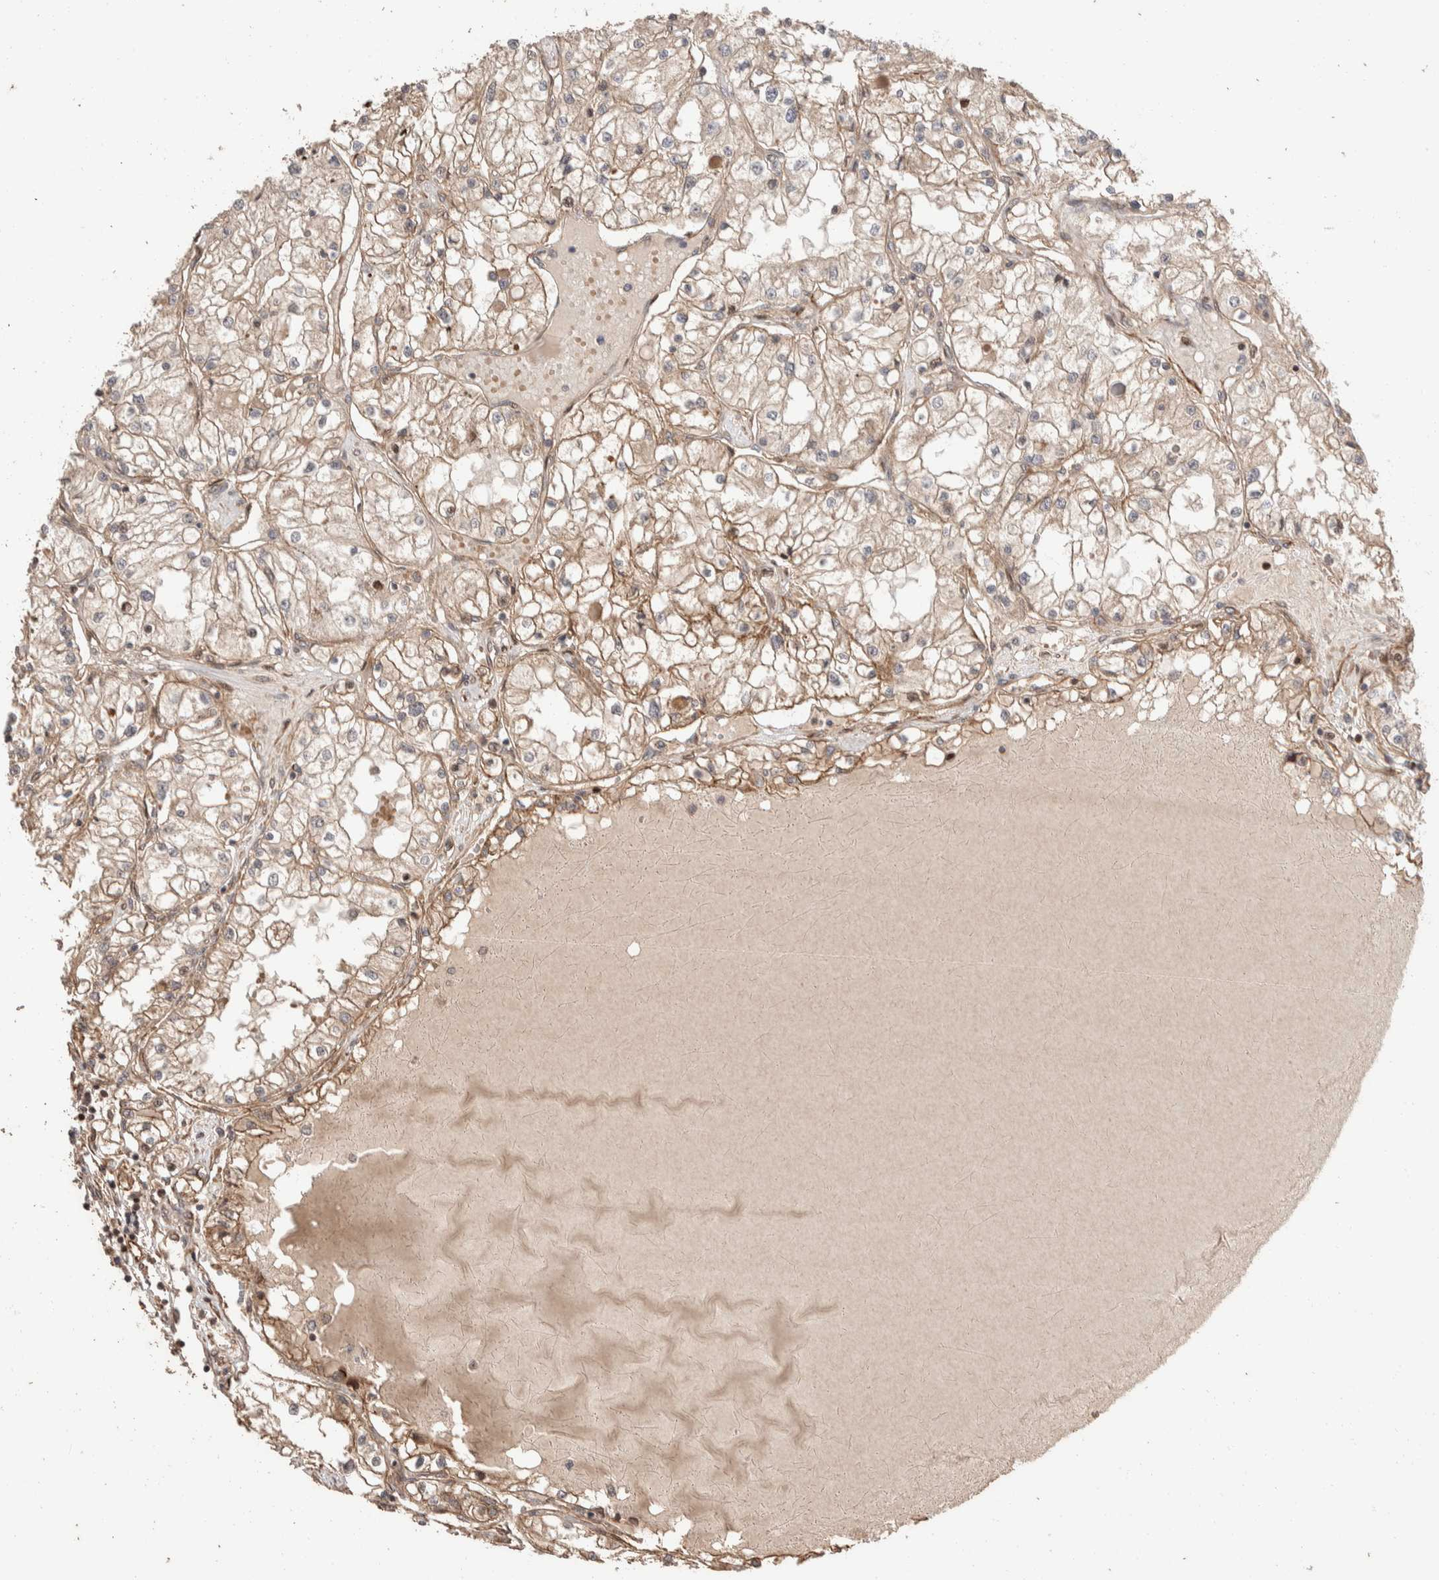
{"staining": {"intensity": "moderate", "quantity": ">75%", "location": "cytoplasmic/membranous"}, "tissue": "renal cancer", "cell_type": "Tumor cells", "image_type": "cancer", "snomed": [{"axis": "morphology", "description": "Adenocarcinoma, NOS"}, {"axis": "topography", "description": "Kidney"}], "caption": "Human renal cancer (adenocarcinoma) stained with a protein marker demonstrates moderate staining in tumor cells.", "gene": "ERC1", "patient": {"sex": "male", "age": 68}}